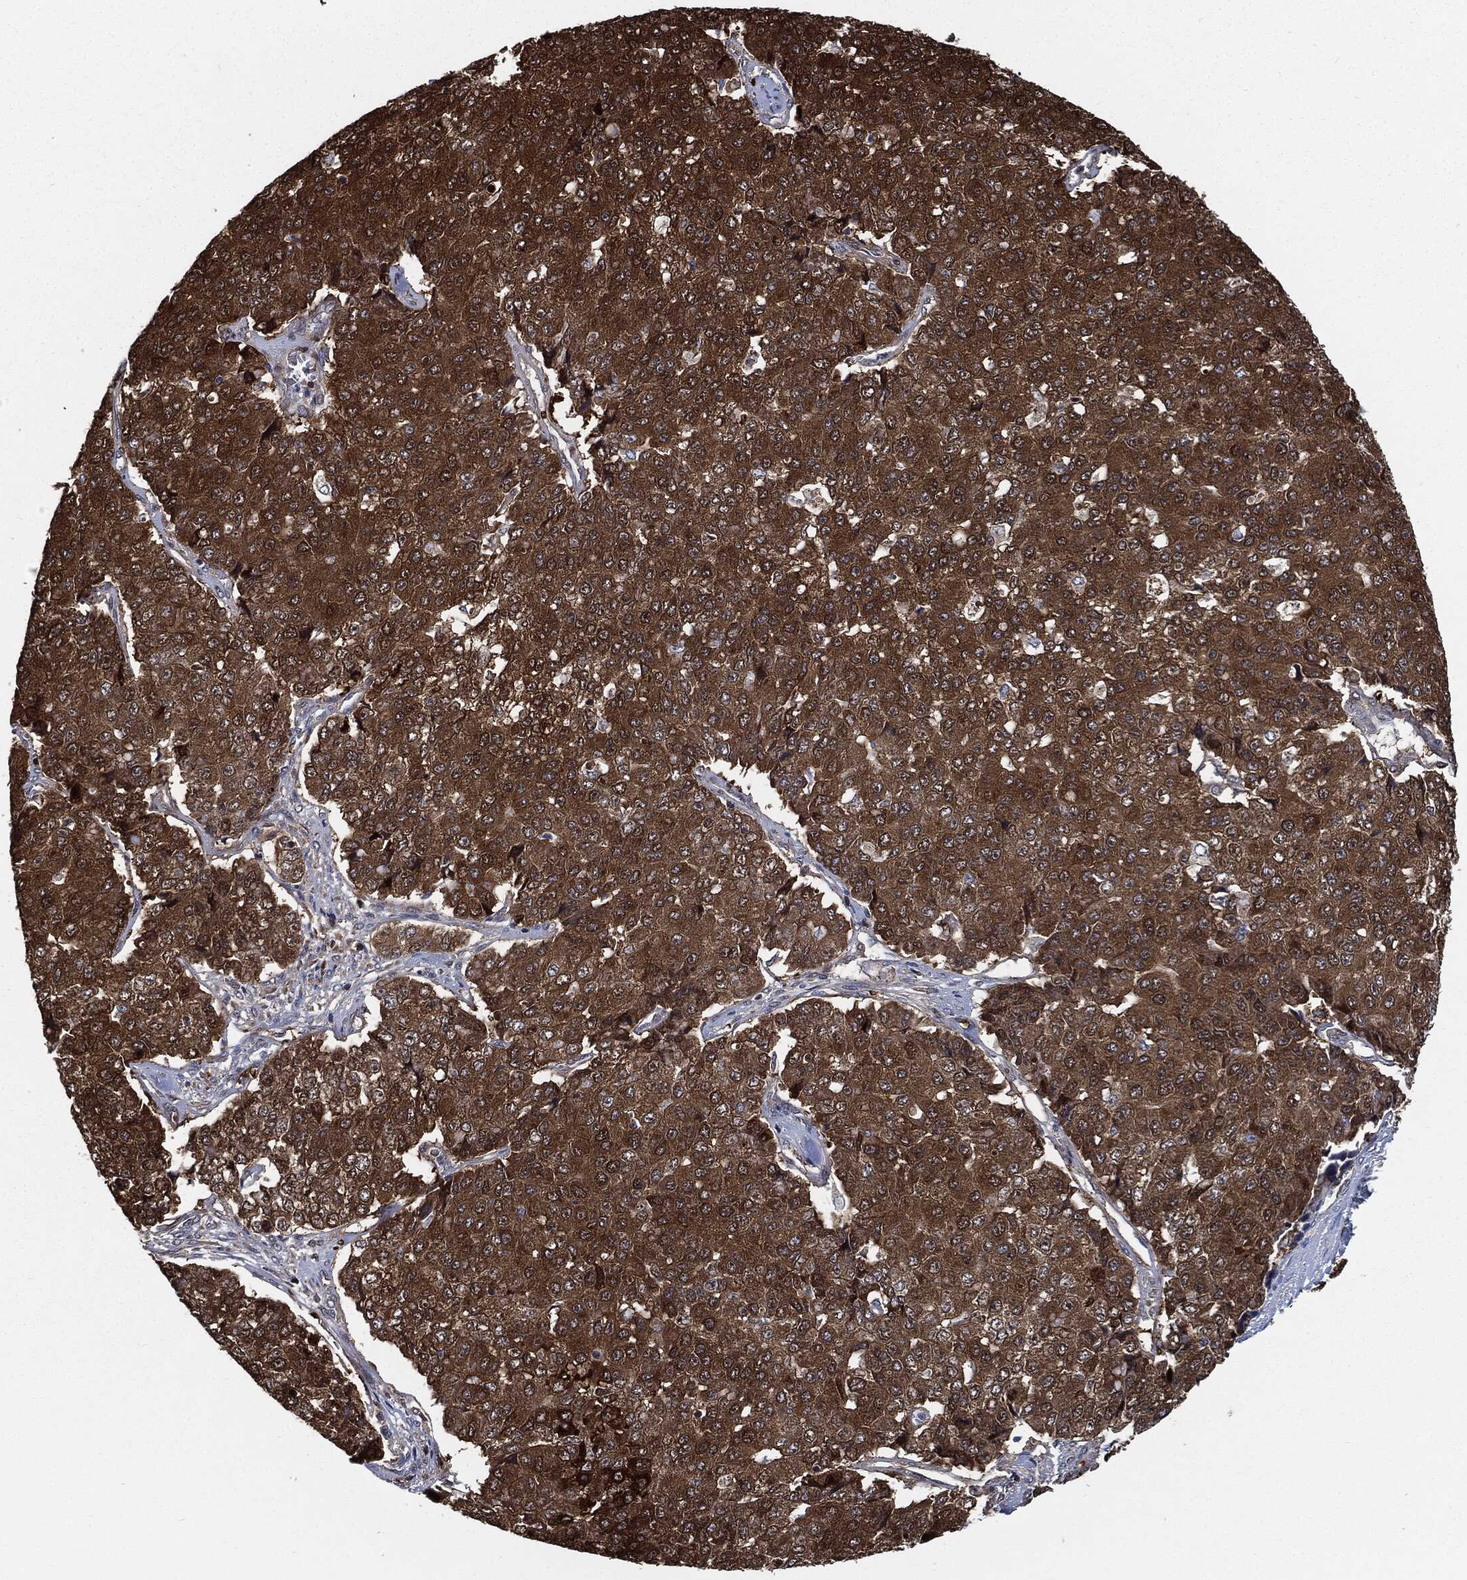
{"staining": {"intensity": "strong", "quantity": ">75%", "location": "cytoplasmic/membranous"}, "tissue": "pancreatic cancer", "cell_type": "Tumor cells", "image_type": "cancer", "snomed": [{"axis": "morphology", "description": "Normal tissue, NOS"}, {"axis": "morphology", "description": "Adenocarcinoma, NOS"}, {"axis": "topography", "description": "Pancreas"}, {"axis": "topography", "description": "Duodenum"}], "caption": "Pancreatic cancer tissue demonstrates strong cytoplasmic/membranous expression in approximately >75% of tumor cells, visualized by immunohistochemistry.", "gene": "PRDX2", "patient": {"sex": "male", "age": 50}}